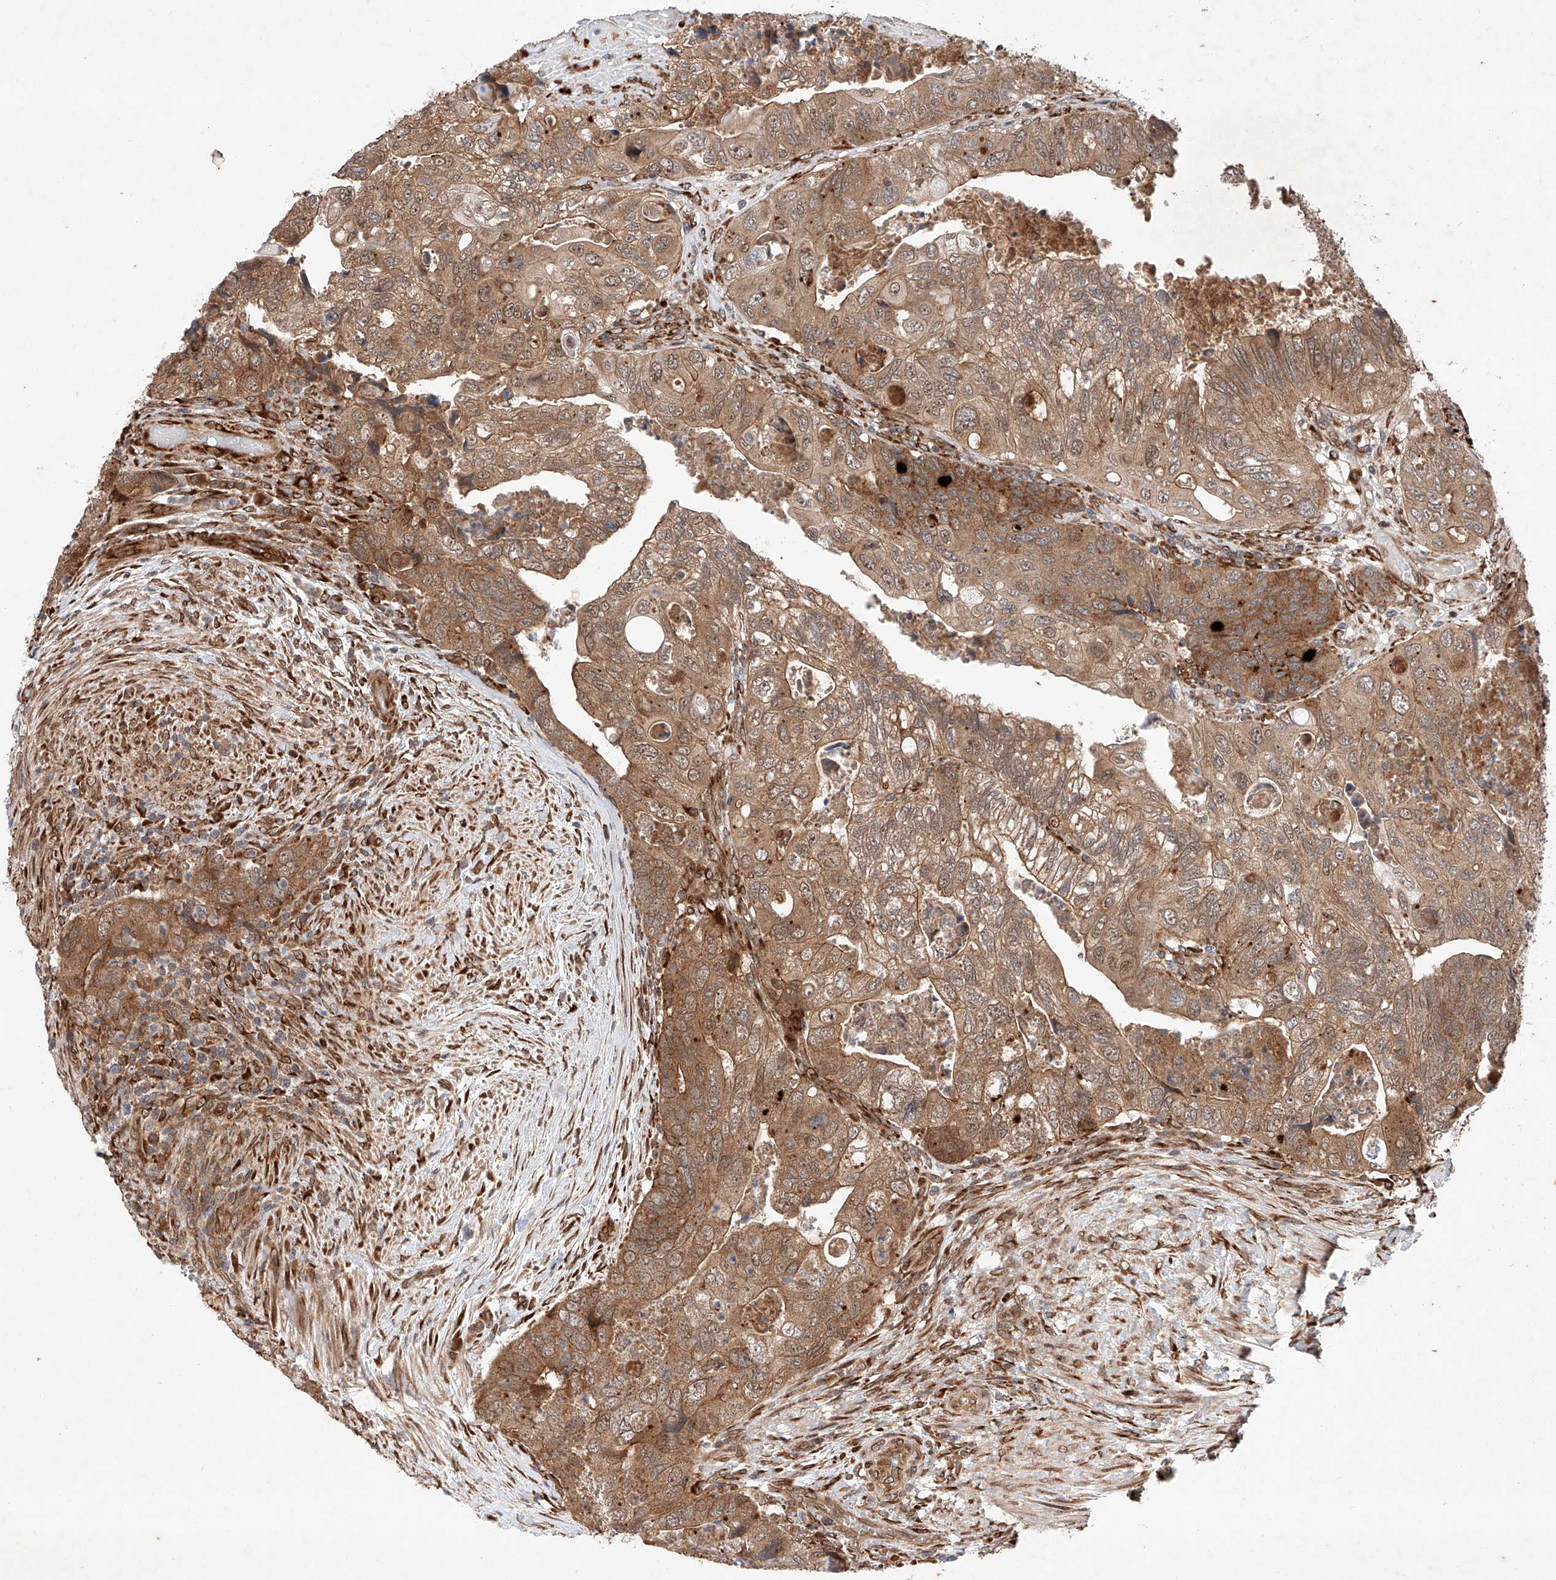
{"staining": {"intensity": "moderate", "quantity": ">75%", "location": "cytoplasmic/membranous"}, "tissue": "colorectal cancer", "cell_type": "Tumor cells", "image_type": "cancer", "snomed": [{"axis": "morphology", "description": "Adenocarcinoma, NOS"}, {"axis": "topography", "description": "Rectum"}], "caption": "The photomicrograph exhibits a brown stain indicating the presence of a protein in the cytoplasmic/membranous of tumor cells in colorectal cancer (adenocarcinoma). Nuclei are stained in blue.", "gene": "ZFP28", "patient": {"sex": "male", "age": 63}}